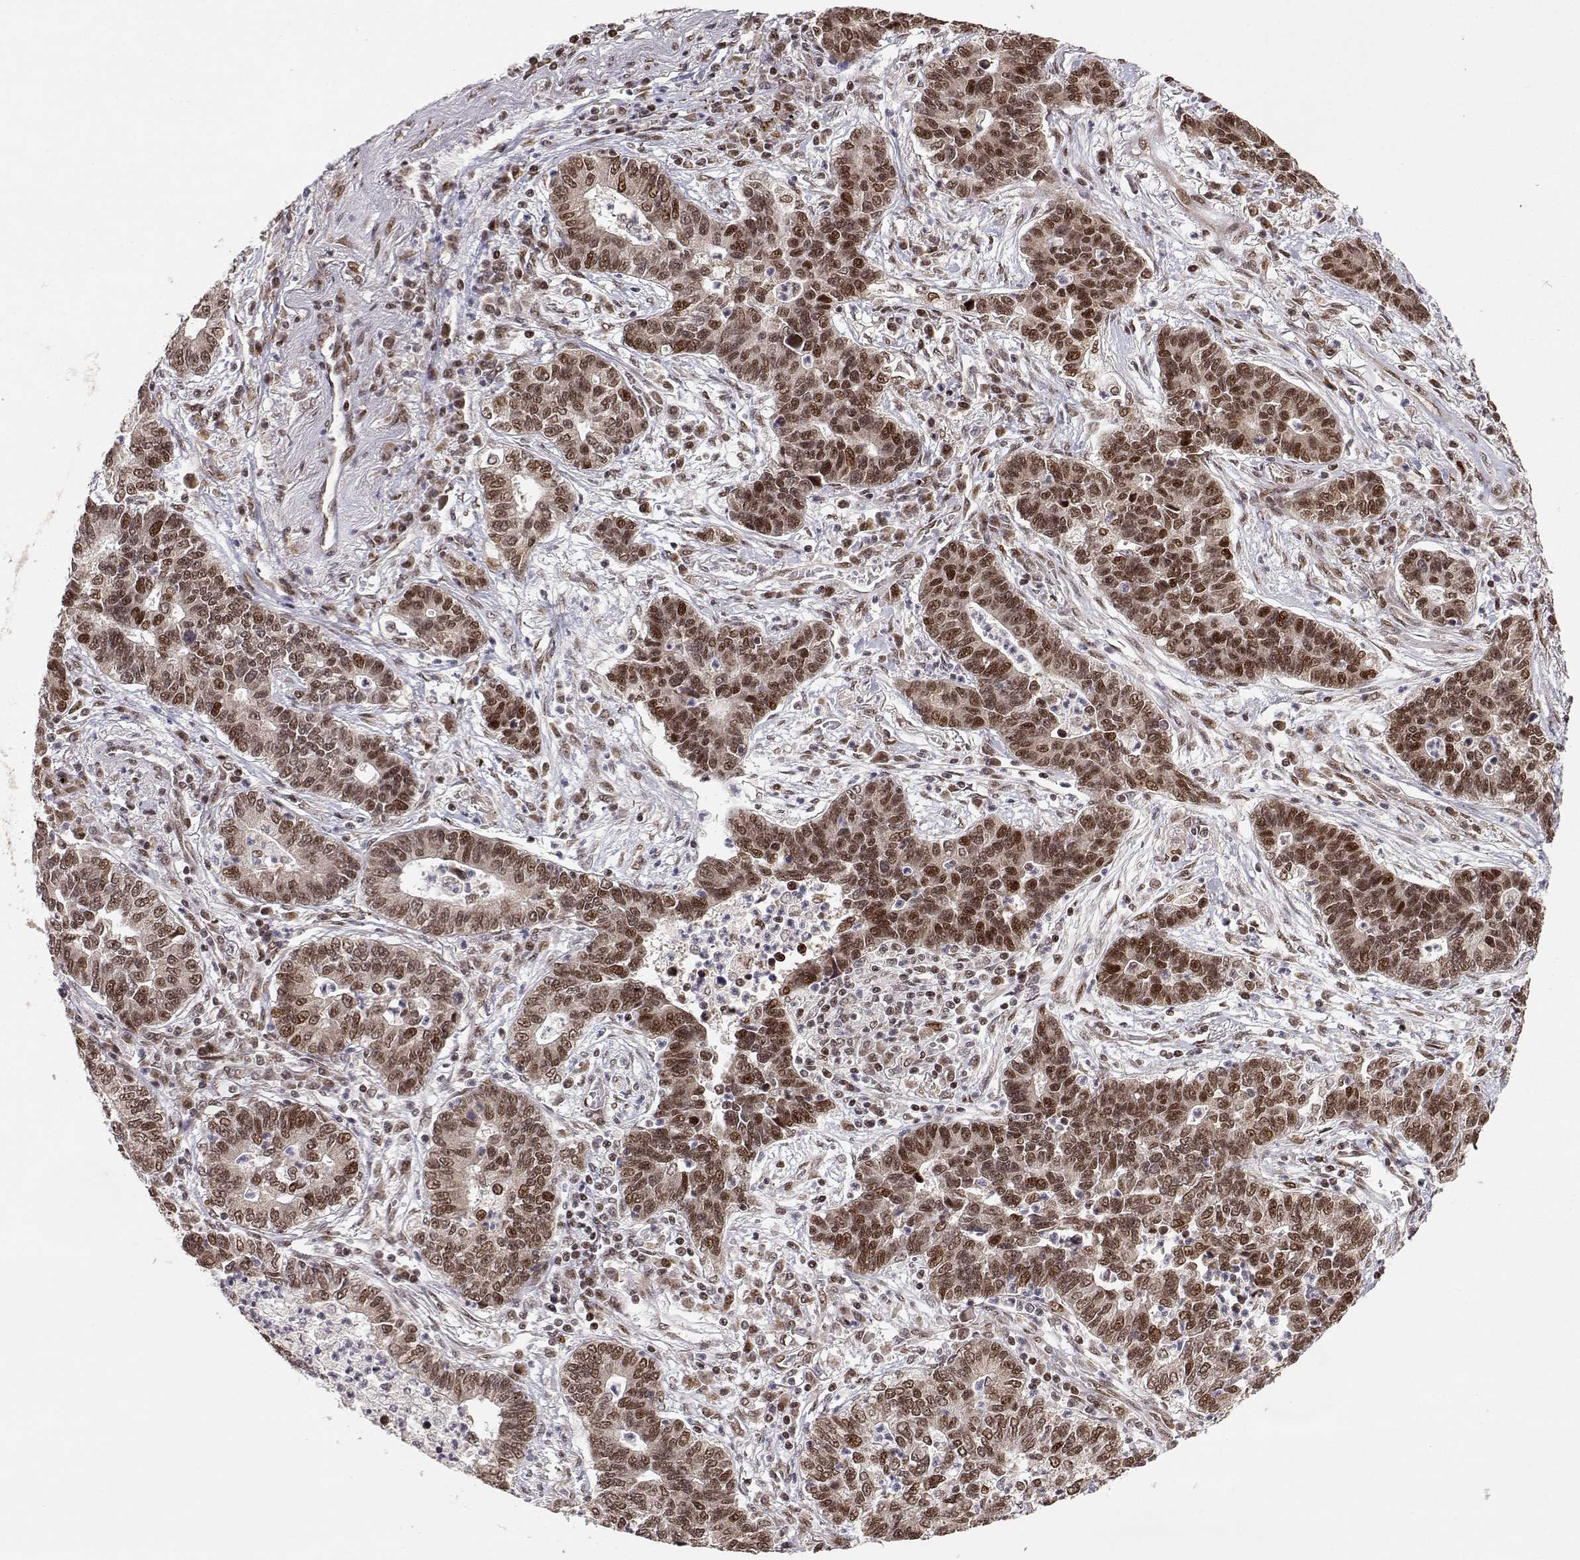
{"staining": {"intensity": "strong", "quantity": ">75%", "location": "nuclear"}, "tissue": "lung cancer", "cell_type": "Tumor cells", "image_type": "cancer", "snomed": [{"axis": "morphology", "description": "Adenocarcinoma, NOS"}, {"axis": "topography", "description": "Lung"}], "caption": "There is high levels of strong nuclear staining in tumor cells of lung cancer (adenocarcinoma), as demonstrated by immunohistochemical staining (brown color).", "gene": "BRCA1", "patient": {"sex": "female", "age": 57}}